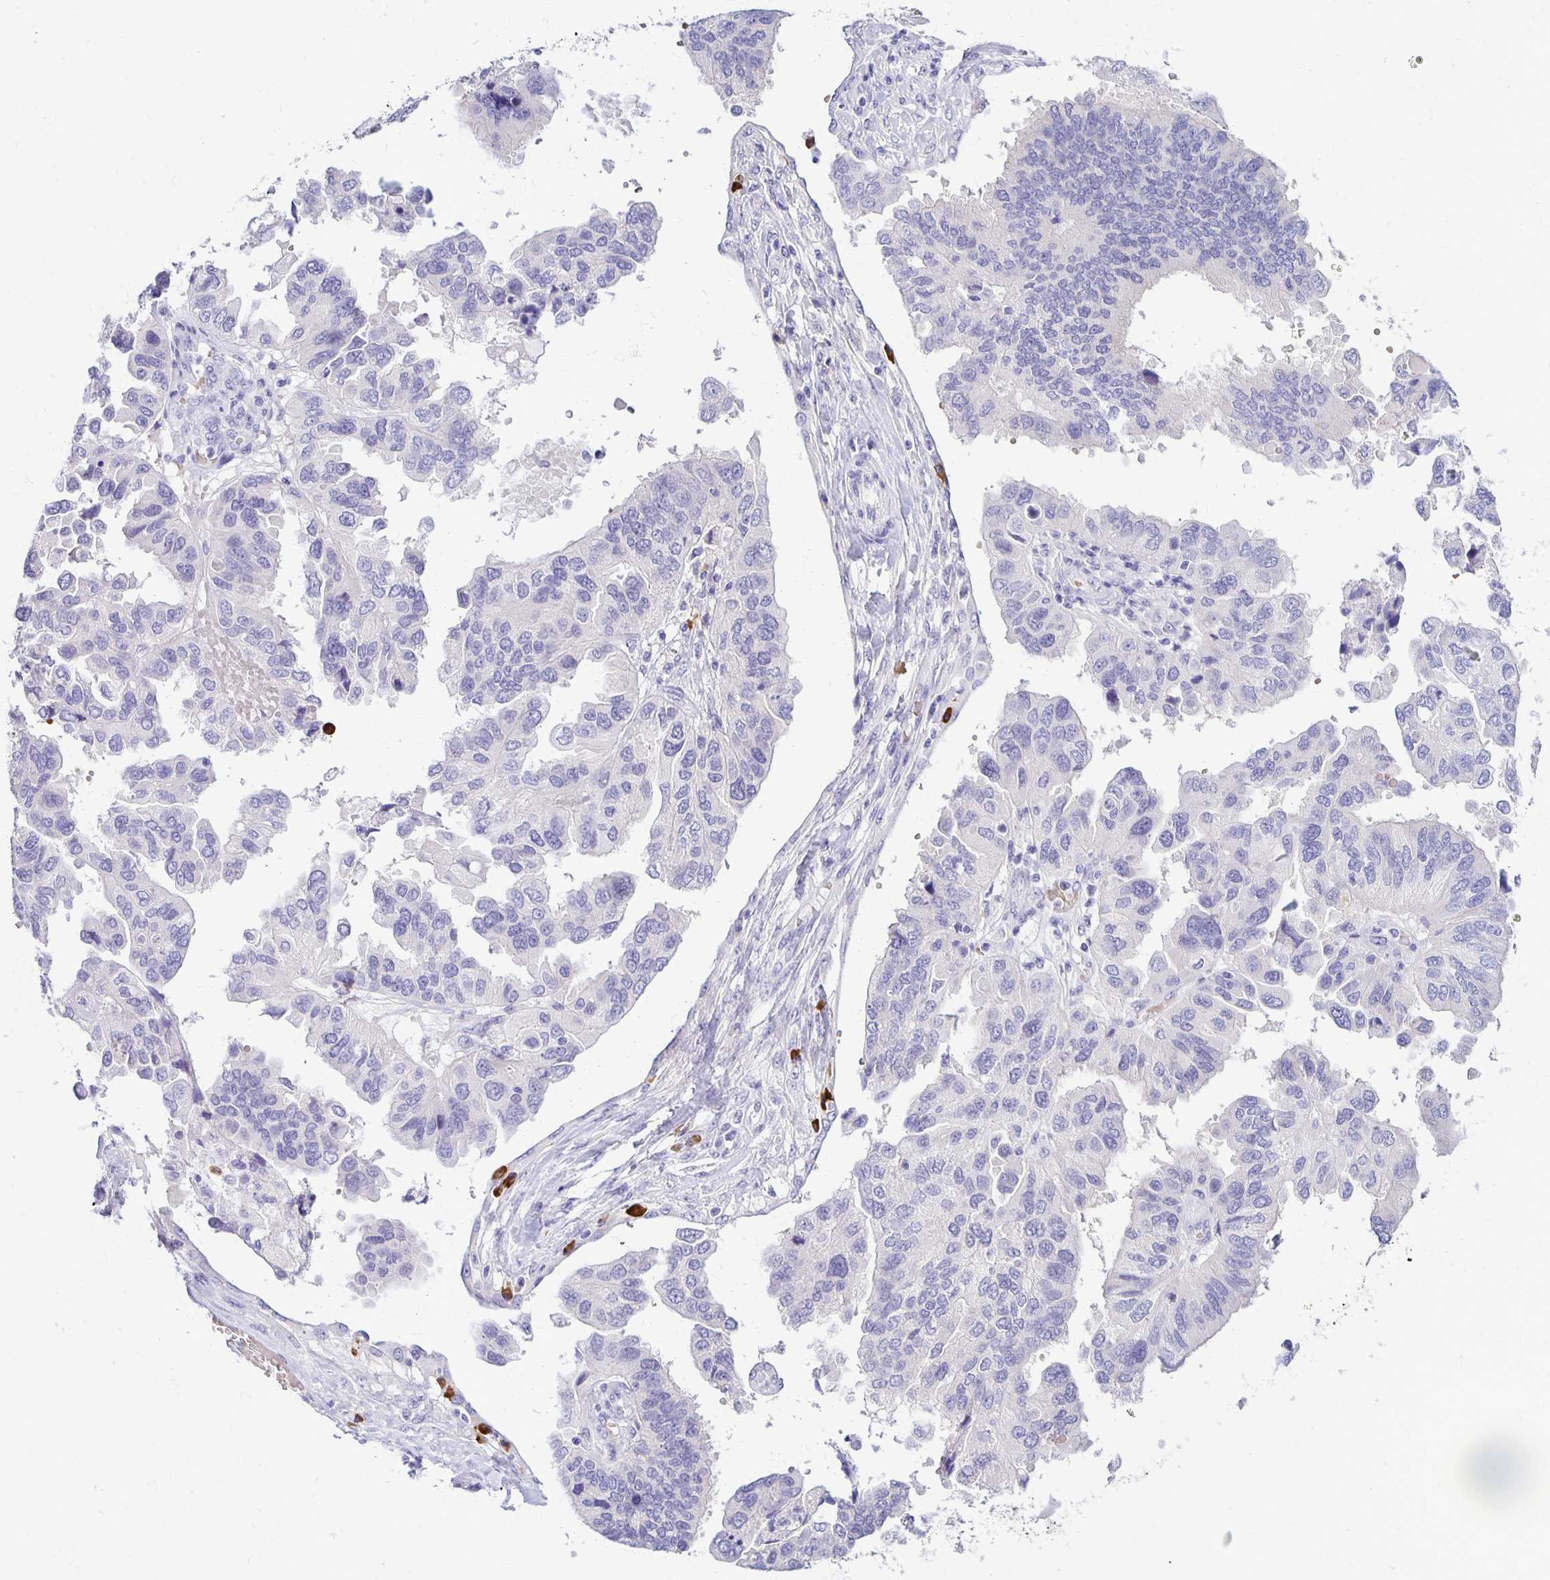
{"staining": {"intensity": "negative", "quantity": "none", "location": "none"}, "tissue": "ovarian cancer", "cell_type": "Tumor cells", "image_type": "cancer", "snomed": [{"axis": "morphology", "description": "Cystadenocarcinoma, serous, NOS"}, {"axis": "topography", "description": "Ovary"}], "caption": "A micrograph of ovarian cancer stained for a protein reveals no brown staining in tumor cells.", "gene": "FNTB", "patient": {"sex": "female", "age": 79}}